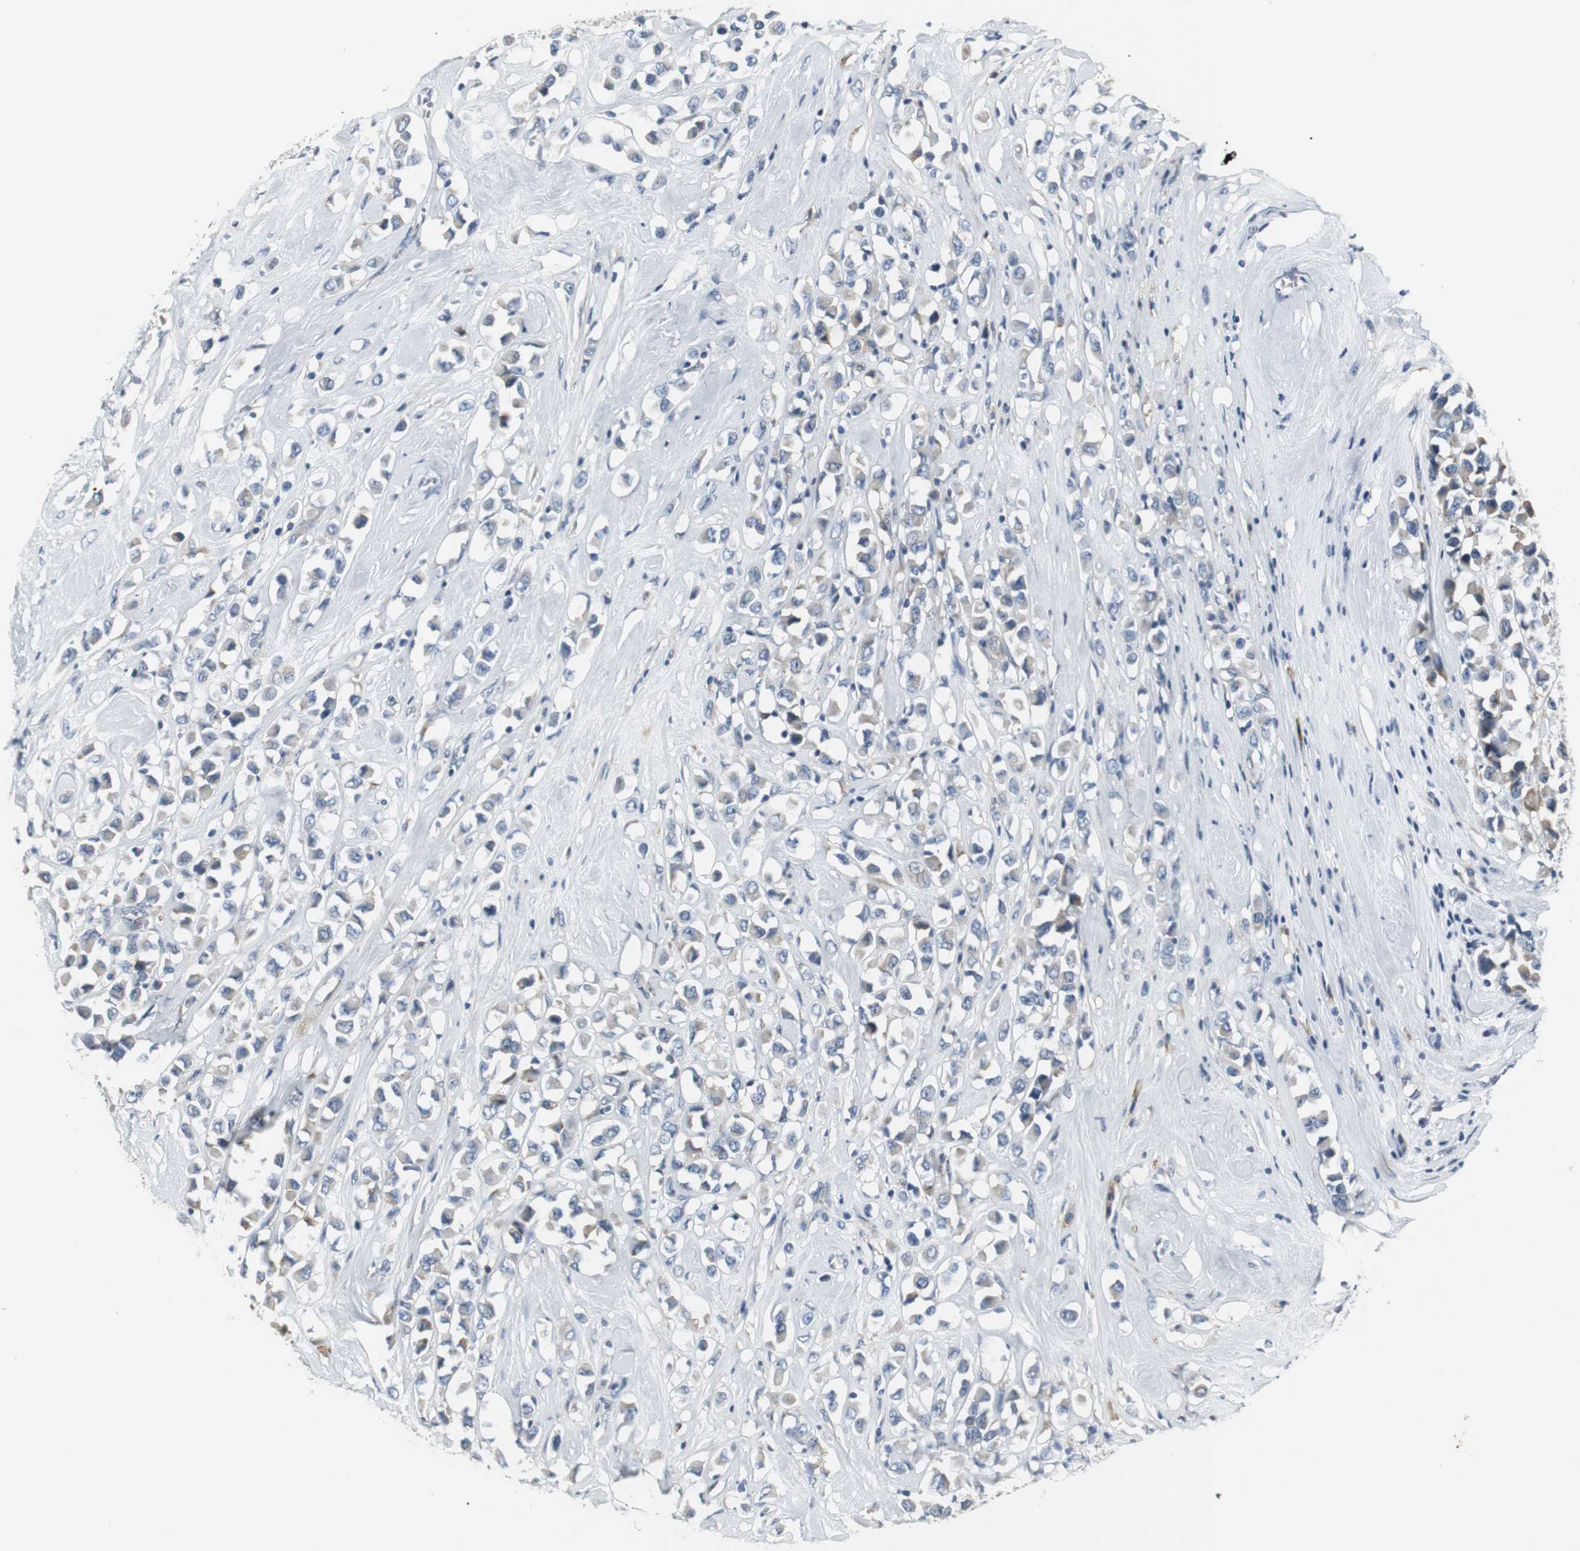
{"staining": {"intensity": "weak", "quantity": "25%-75%", "location": "cytoplasmic/membranous"}, "tissue": "breast cancer", "cell_type": "Tumor cells", "image_type": "cancer", "snomed": [{"axis": "morphology", "description": "Duct carcinoma"}, {"axis": "topography", "description": "Breast"}], "caption": "Human breast cancer stained with a protein marker shows weak staining in tumor cells.", "gene": "SLC2A5", "patient": {"sex": "female", "age": 61}}